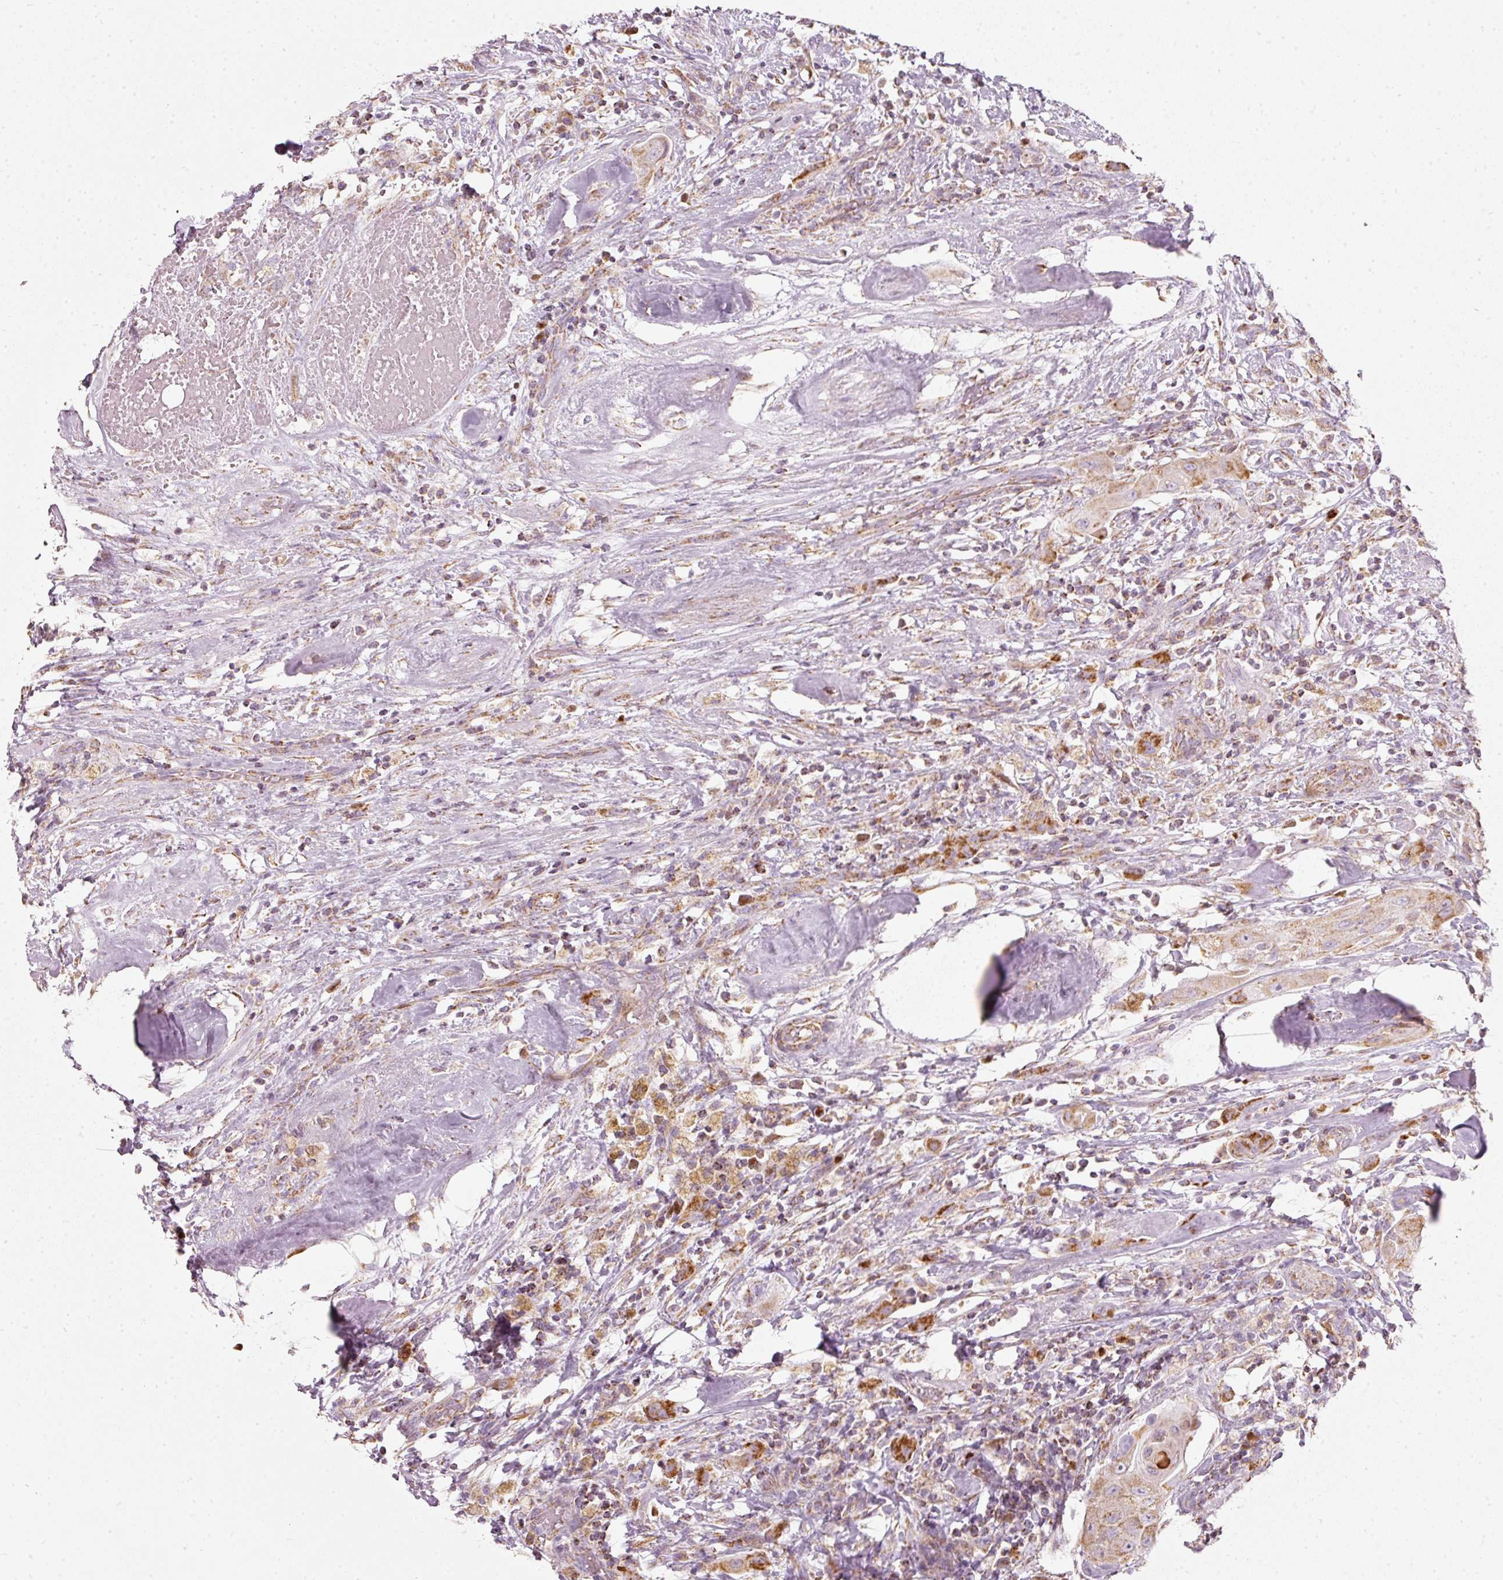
{"staining": {"intensity": "moderate", "quantity": ">75%", "location": "cytoplasmic/membranous"}, "tissue": "thyroid cancer", "cell_type": "Tumor cells", "image_type": "cancer", "snomed": [{"axis": "morphology", "description": "Papillary adenocarcinoma, NOS"}, {"axis": "topography", "description": "Thyroid gland"}], "caption": "Human papillary adenocarcinoma (thyroid) stained for a protein (brown) exhibits moderate cytoplasmic/membranous positive expression in about >75% of tumor cells.", "gene": "DUT", "patient": {"sex": "female", "age": 59}}